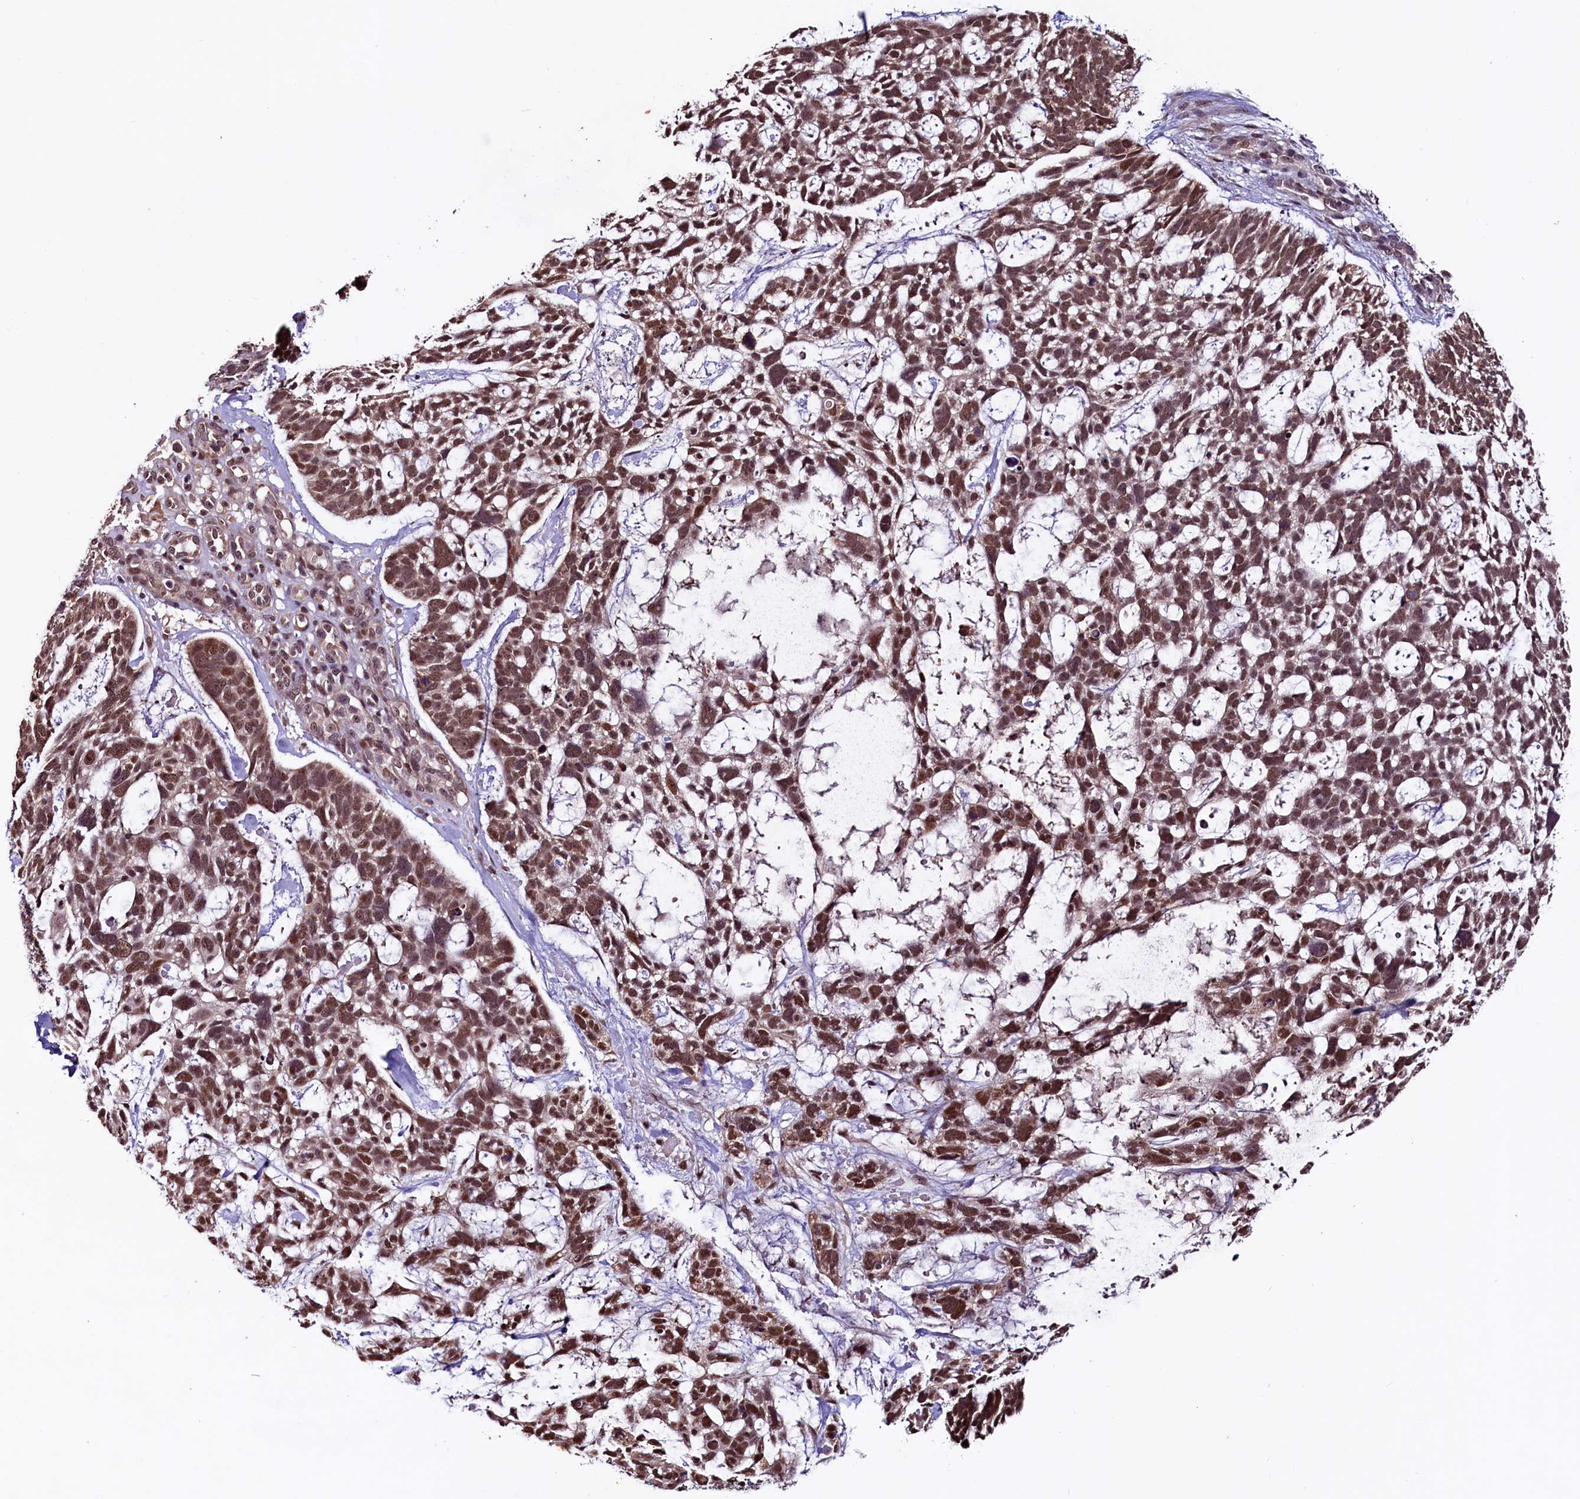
{"staining": {"intensity": "strong", "quantity": ">75%", "location": "nuclear"}, "tissue": "skin cancer", "cell_type": "Tumor cells", "image_type": "cancer", "snomed": [{"axis": "morphology", "description": "Basal cell carcinoma"}, {"axis": "topography", "description": "Skin"}], "caption": "The histopathology image displays a brown stain indicating the presence of a protein in the nuclear of tumor cells in basal cell carcinoma (skin).", "gene": "RNMT", "patient": {"sex": "male", "age": 88}}